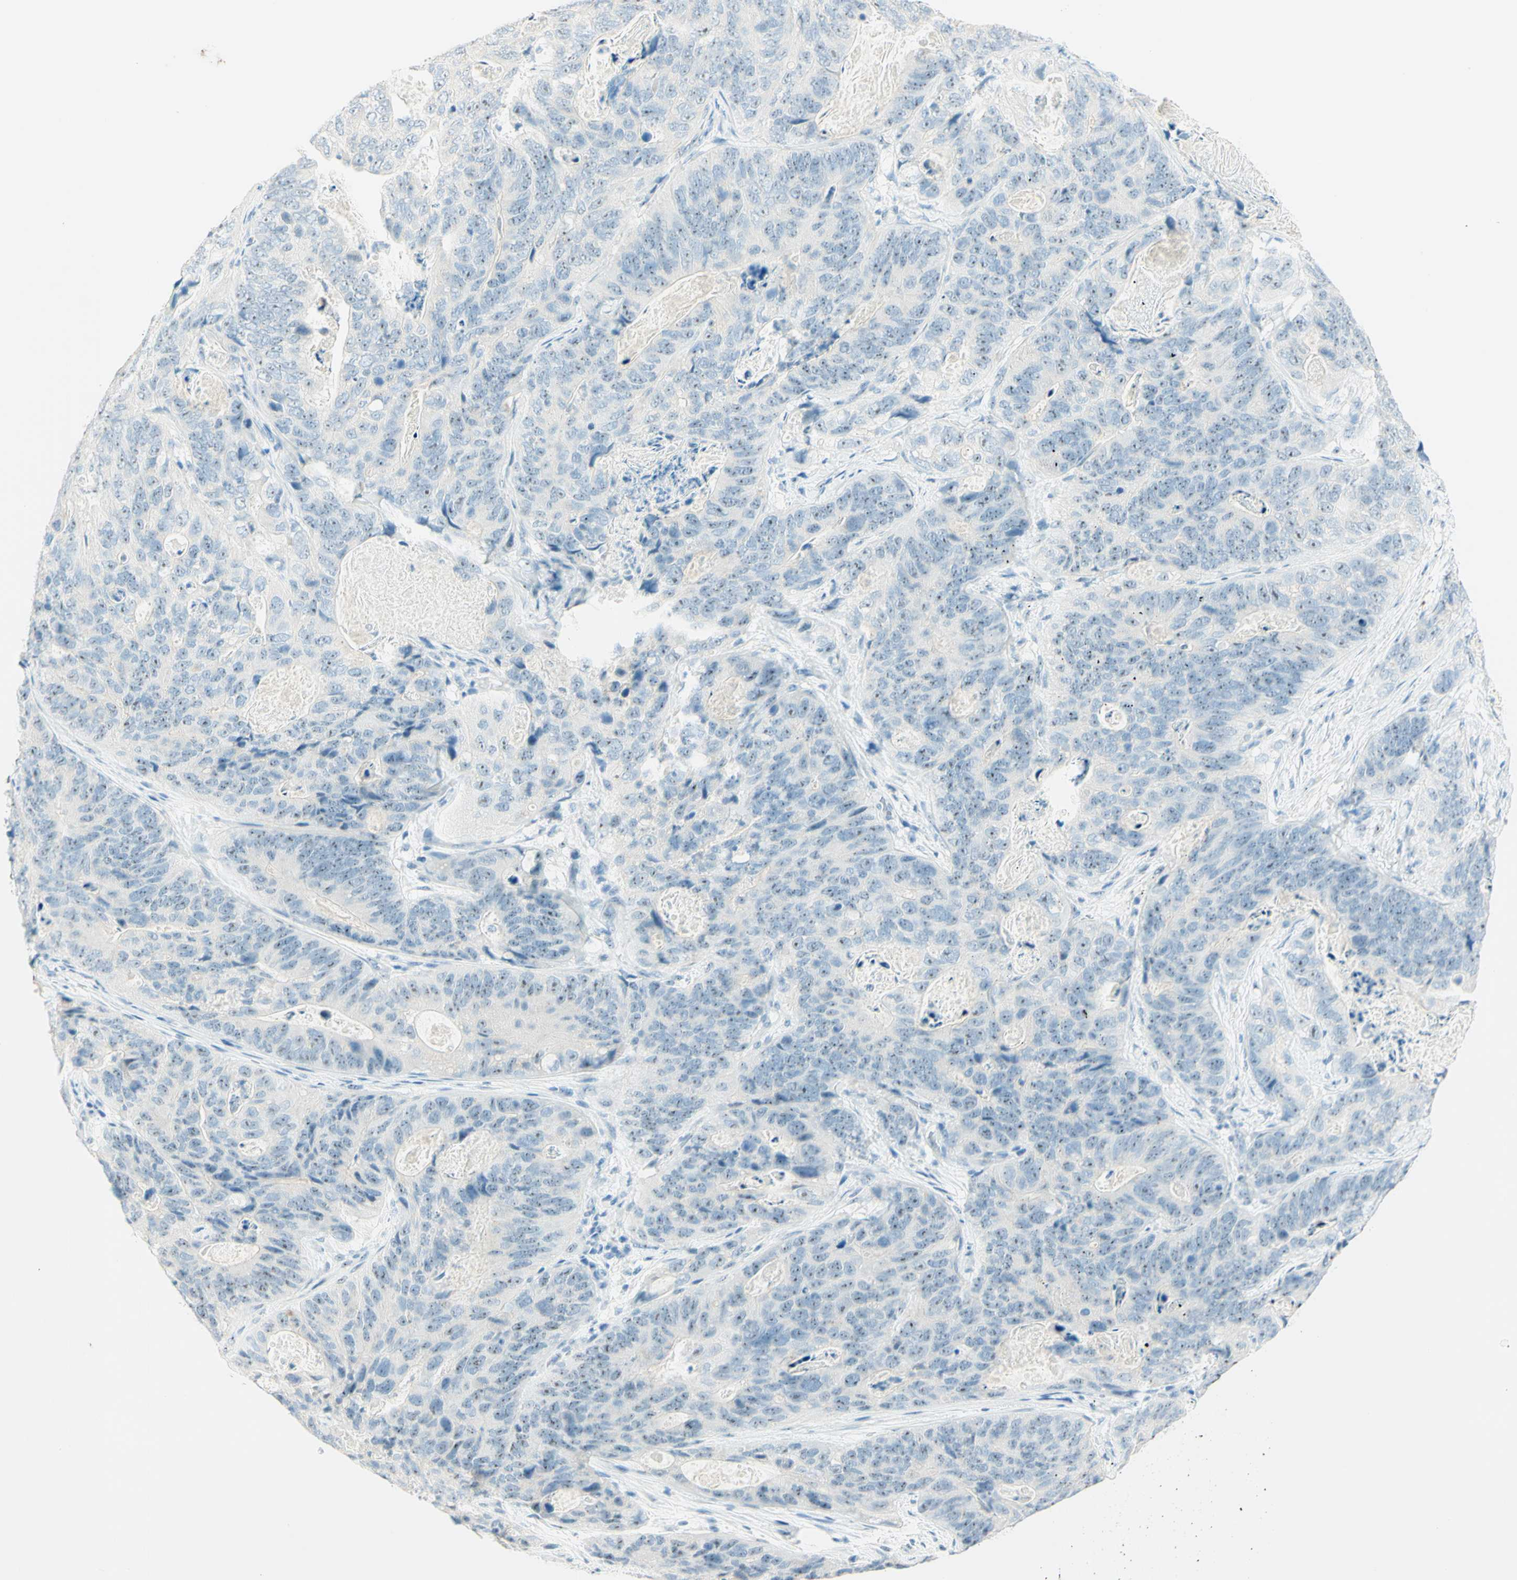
{"staining": {"intensity": "weak", "quantity": "25%-75%", "location": "nuclear"}, "tissue": "stomach cancer", "cell_type": "Tumor cells", "image_type": "cancer", "snomed": [{"axis": "morphology", "description": "Adenocarcinoma, NOS"}, {"axis": "topography", "description": "Stomach"}], "caption": "DAB (3,3'-diaminobenzidine) immunohistochemical staining of stomach cancer exhibits weak nuclear protein staining in about 25%-75% of tumor cells.", "gene": "FMR1NB", "patient": {"sex": "female", "age": 89}}